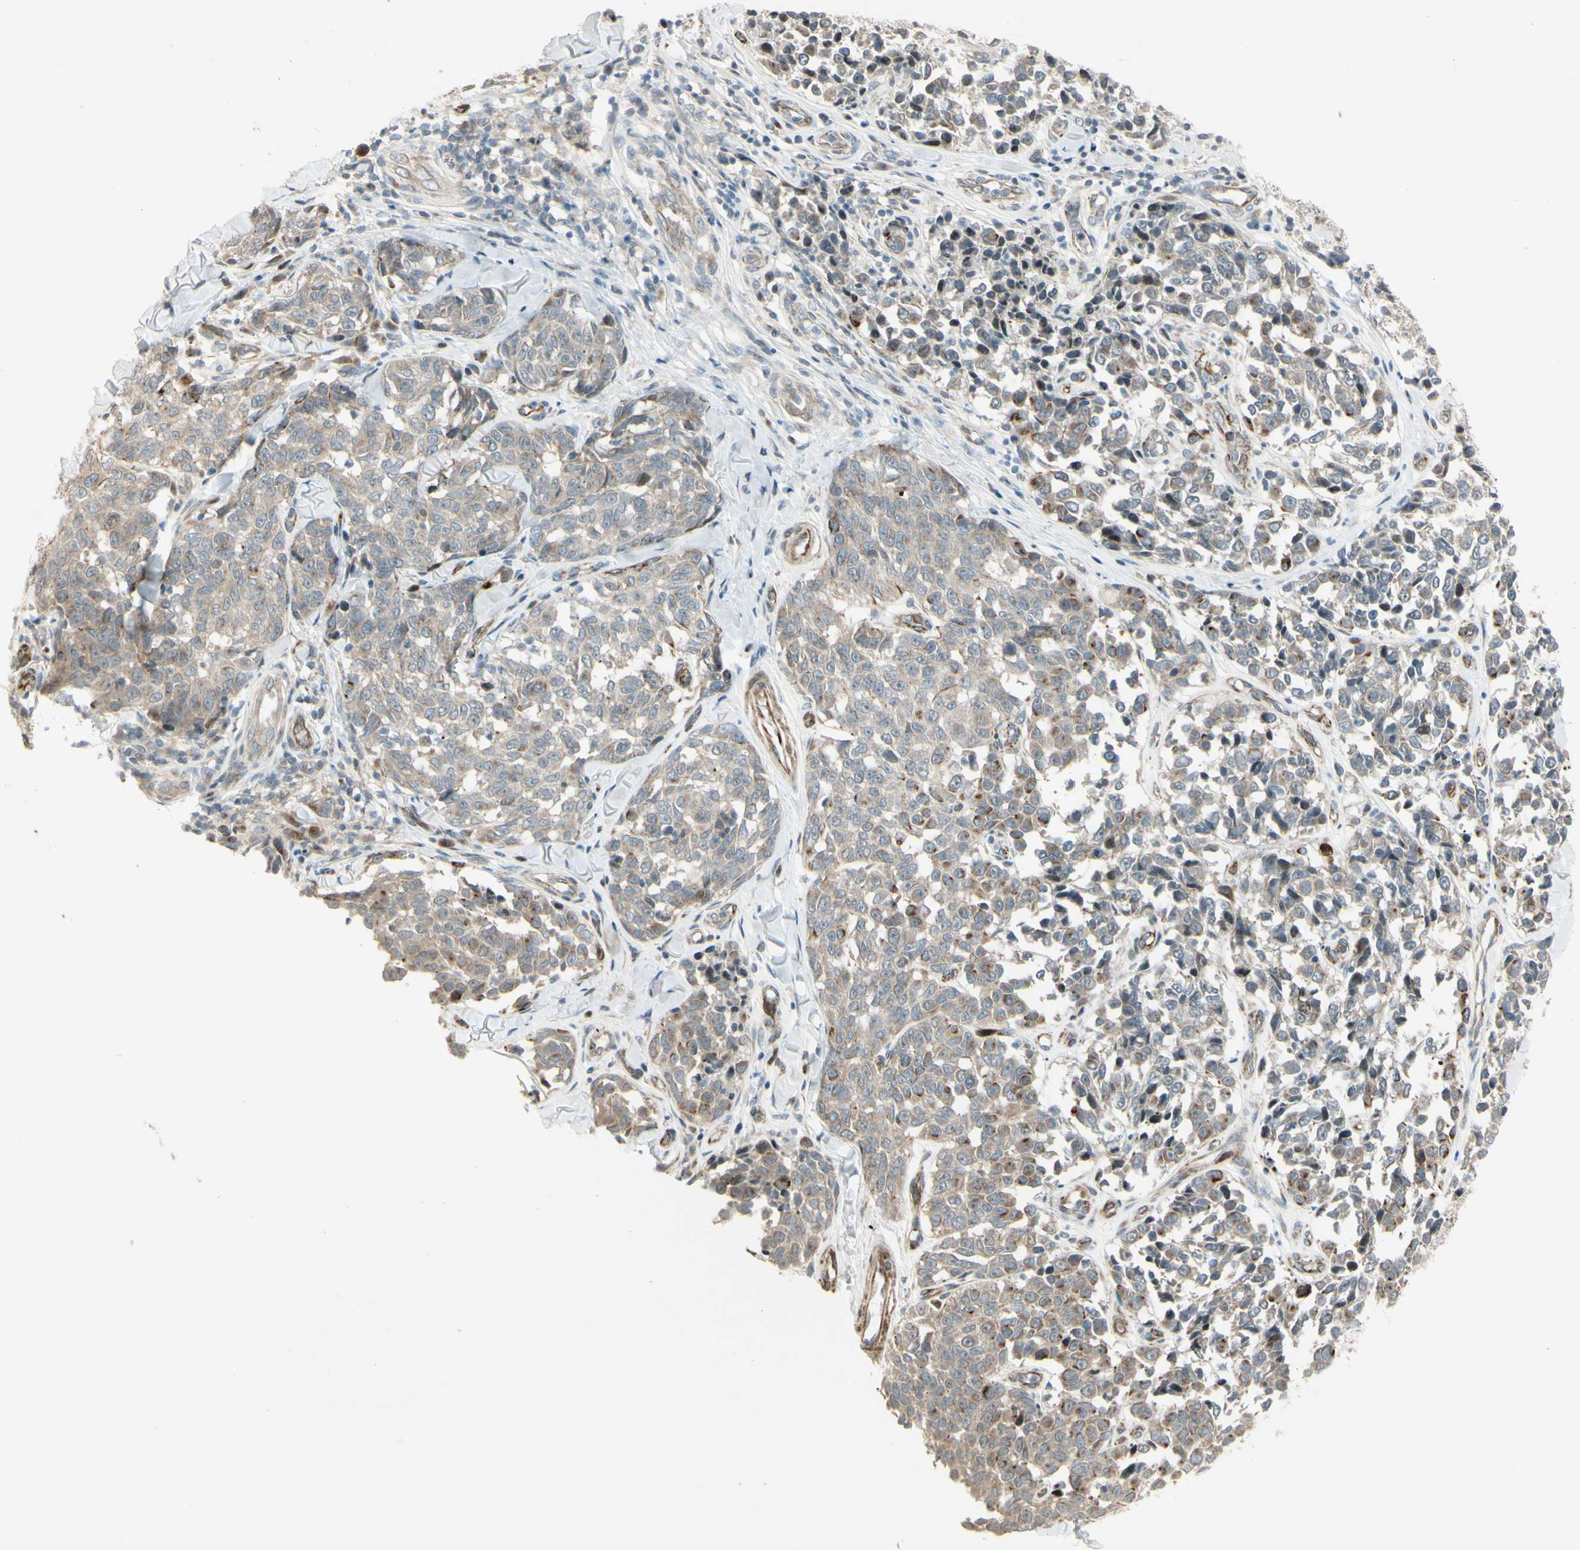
{"staining": {"intensity": "weak", "quantity": "25%-75%", "location": "cytoplasmic/membranous"}, "tissue": "melanoma", "cell_type": "Tumor cells", "image_type": "cancer", "snomed": [{"axis": "morphology", "description": "Malignant melanoma, NOS"}, {"axis": "topography", "description": "Skin"}], "caption": "IHC photomicrograph of melanoma stained for a protein (brown), which reveals low levels of weak cytoplasmic/membranous positivity in about 25%-75% of tumor cells.", "gene": "NDFIP1", "patient": {"sex": "female", "age": 64}}